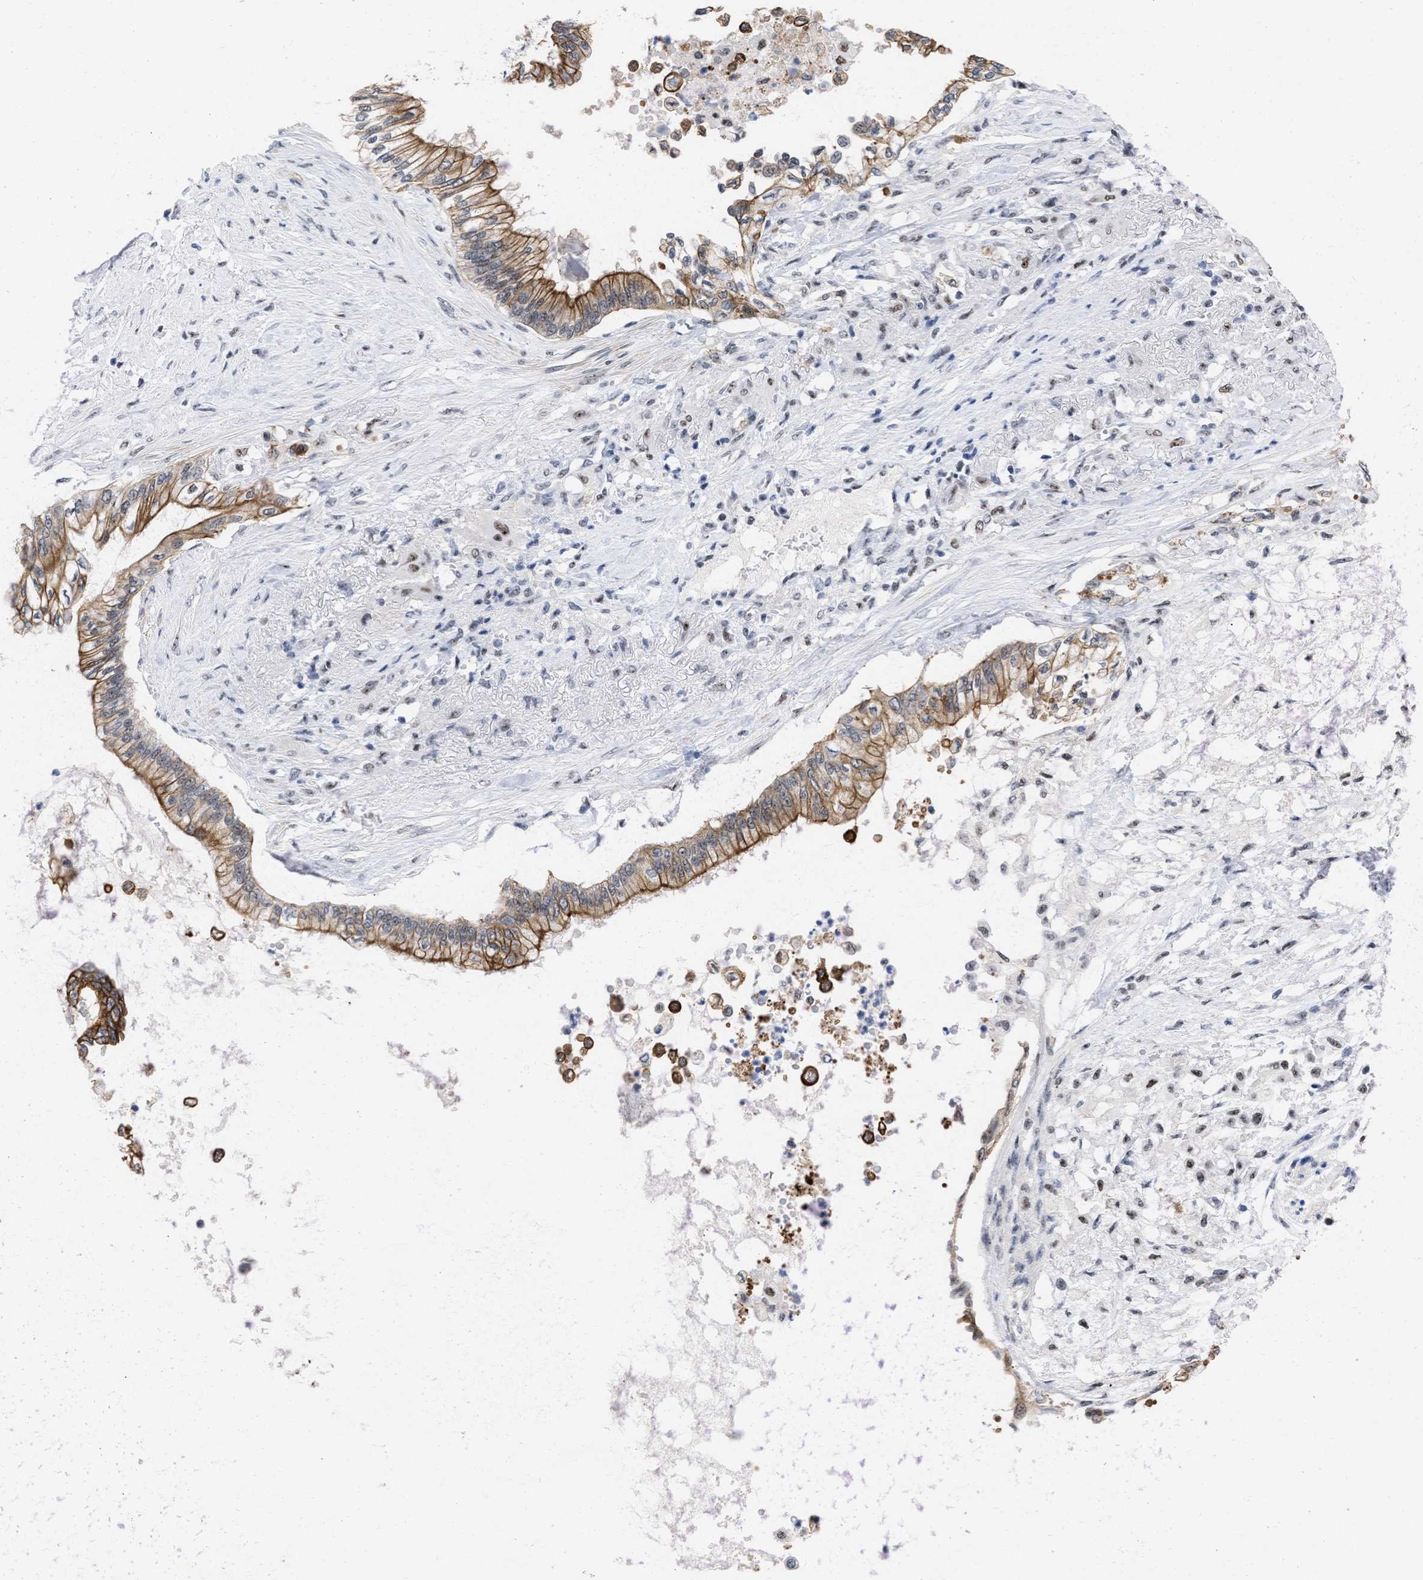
{"staining": {"intensity": "strong", "quantity": ">75%", "location": "cytoplasmic/membranous,nuclear"}, "tissue": "pancreatic cancer", "cell_type": "Tumor cells", "image_type": "cancer", "snomed": [{"axis": "morphology", "description": "Normal tissue, NOS"}, {"axis": "morphology", "description": "Adenocarcinoma, NOS"}, {"axis": "topography", "description": "Pancreas"}, {"axis": "topography", "description": "Duodenum"}], "caption": "High-power microscopy captured an IHC photomicrograph of pancreatic cancer (adenocarcinoma), revealing strong cytoplasmic/membranous and nuclear staining in approximately >75% of tumor cells.", "gene": "DDX41", "patient": {"sex": "female", "age": 60}}